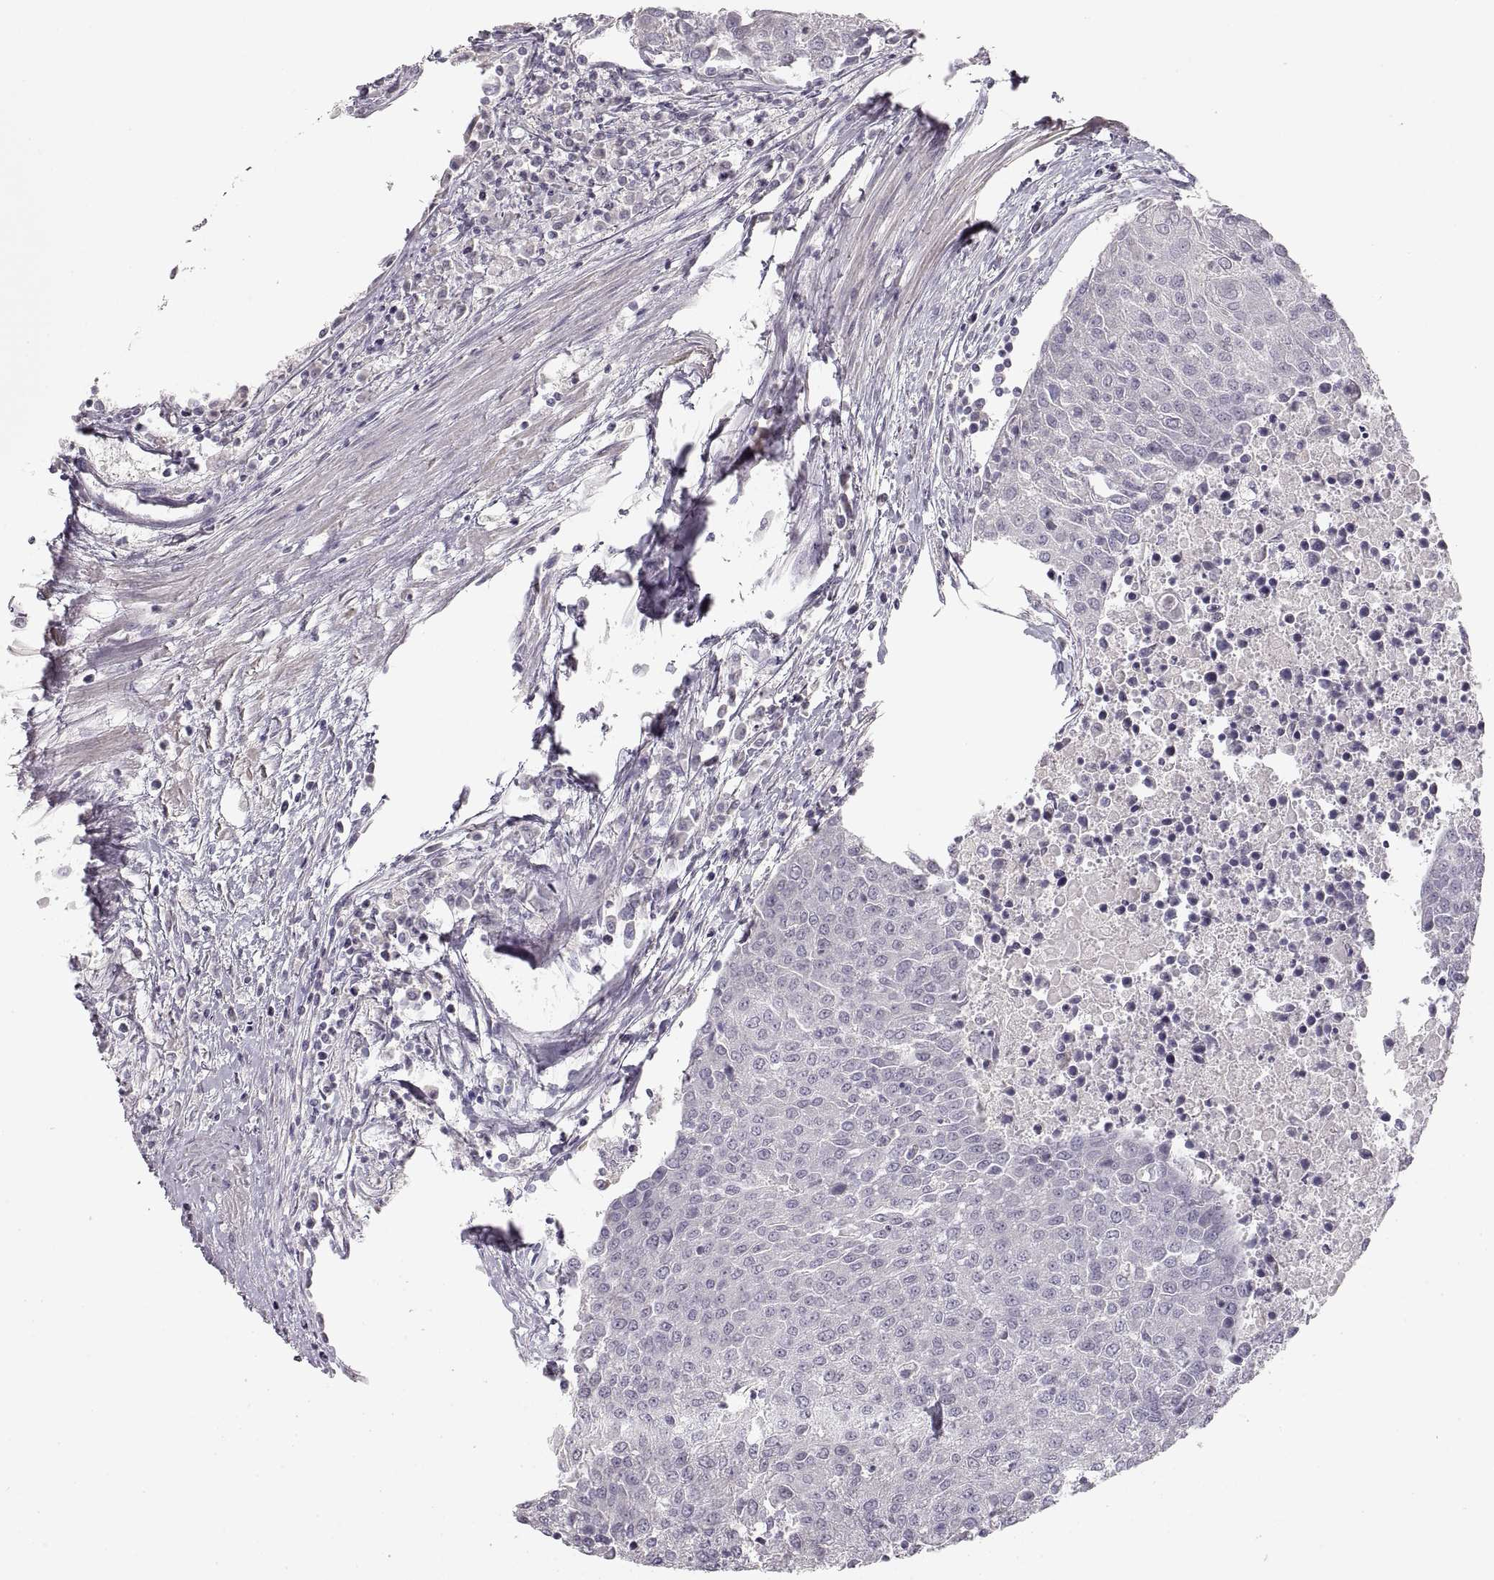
{"staining": {"intensity": "negative", "quantity": "none", "location": "none"}, "tissue": "urothelial cancer", "cell_type": "Tumor cells", "image_type": "cancer", "snomed": [{"axis": "morphology", "description": "Urothelial carcinoma, High grade"}, {"axis": "topography", "description": "Urinary bladder"}], "caption": "Tumor cells show no significant expression in high-grade urothelial carcinoma.", "gene": "PCSK2", "patient": {"sex": "female", "age": 85}}